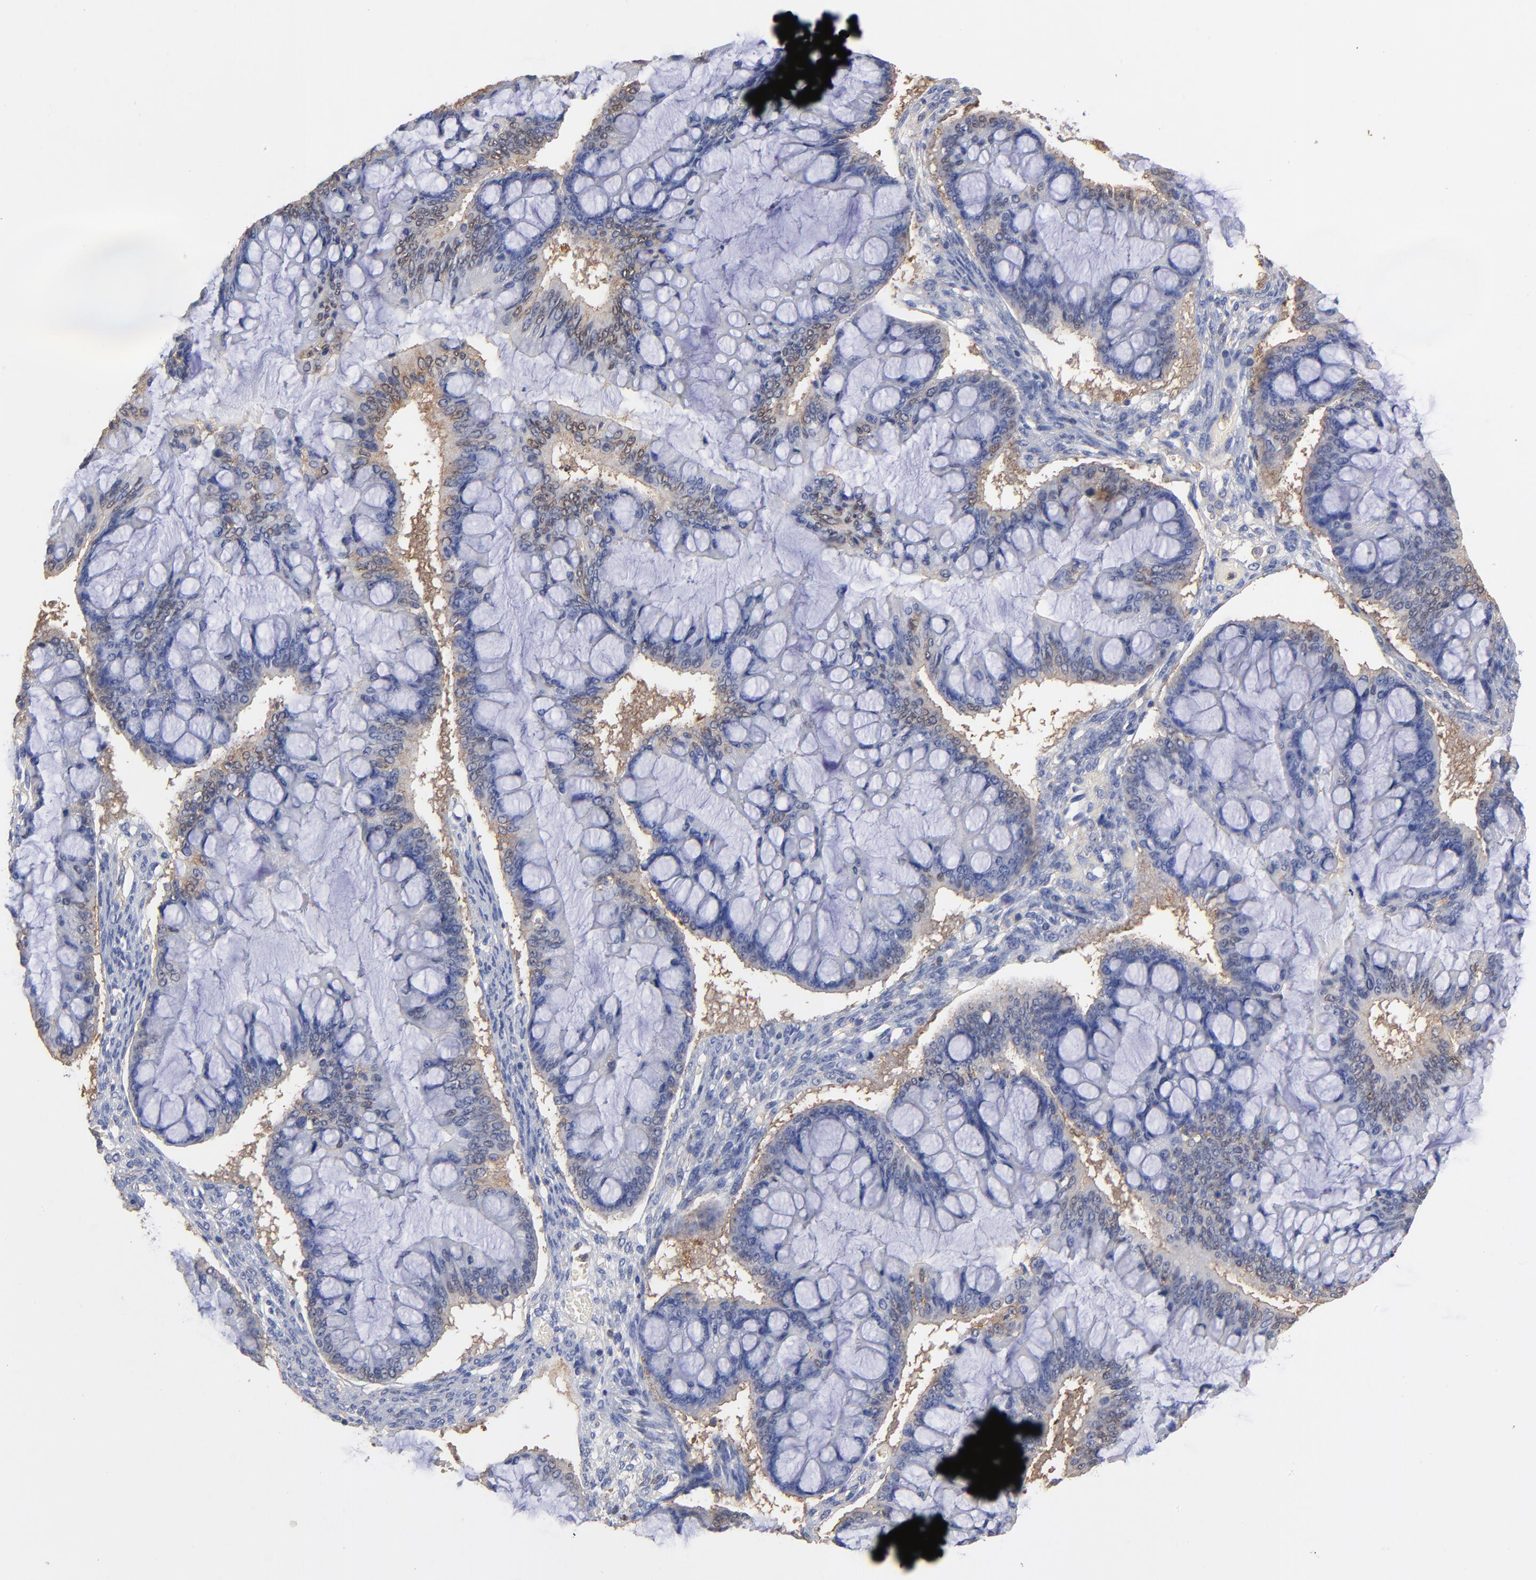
{"staining": {"intensity": "negative", "quantity": "none", "location": "none"}, "tissue": "ovarian cancer", "cell_type": "Tumor cells", "image_type": "cancer", "snomed": [{"axis": "morphology", "description": "Cystadenocarcinoma, mucinous, NOS"}, {"axis": "topography", "description": "Ovary"}], "caption": "IHC of human ovarian mucinous cystadenocarcinoma demonstrates no positivity in tumor cells.", "gene": "ASL", "patient": {"sex": "female", "age": 73}}